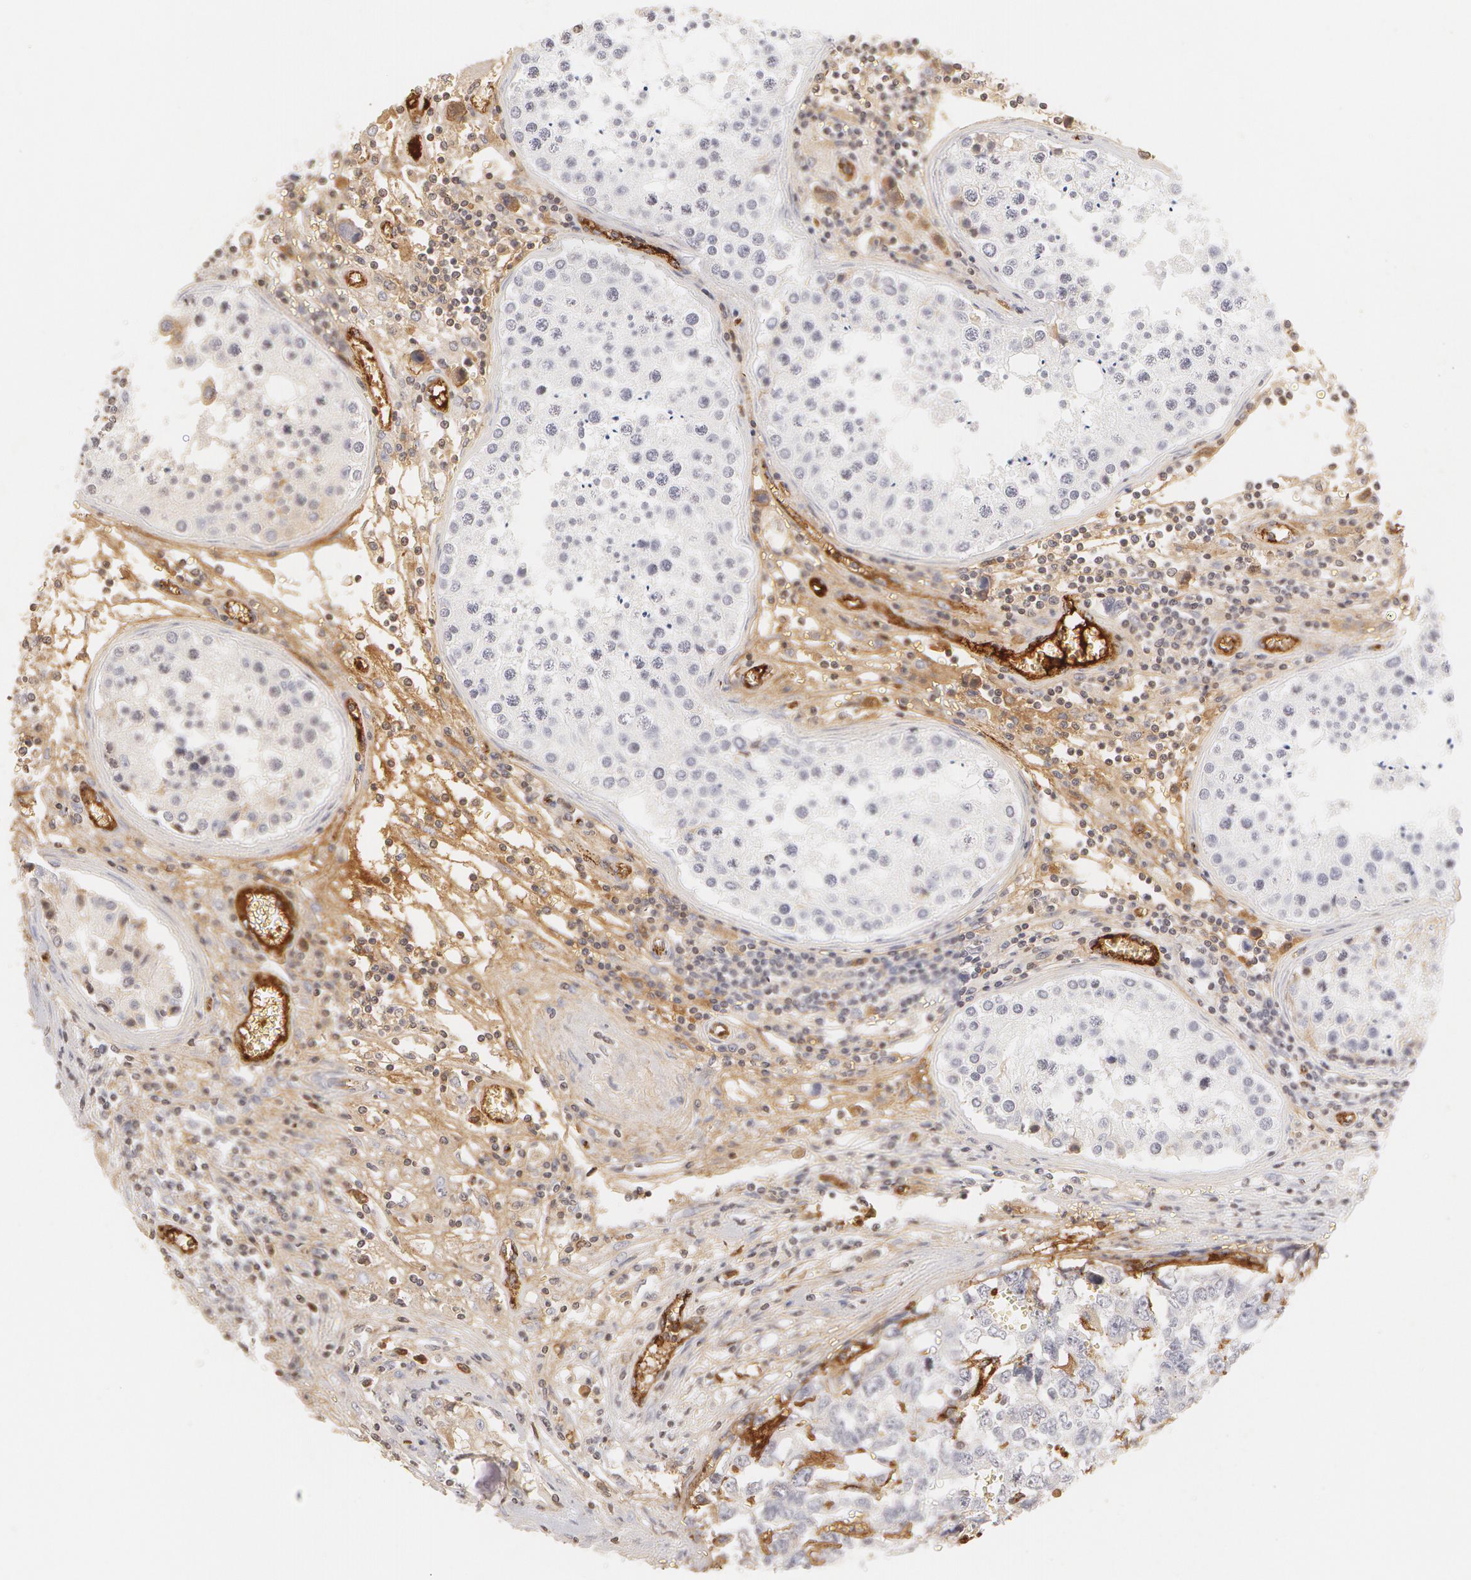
{"staining": {"intensity": "negative", "quantity": "none", "location": "none"}, "tissue": "testis cancer", "cell_type": "Tumor cells", "image_type": "cancer", "snomed": [{"axis": "morphology", "description": "Carcinoma, Embryonal, NOS"}, {"axis": "topography", "description": "Testis"}], "caption": "This is a photomicrograph of immunohistochemistry staining of testis cancer (embryonal carcinoma), which shows no expression in tumor cells.", "gene": "VWF", "patient": {"sex": "male", "age": 31}}